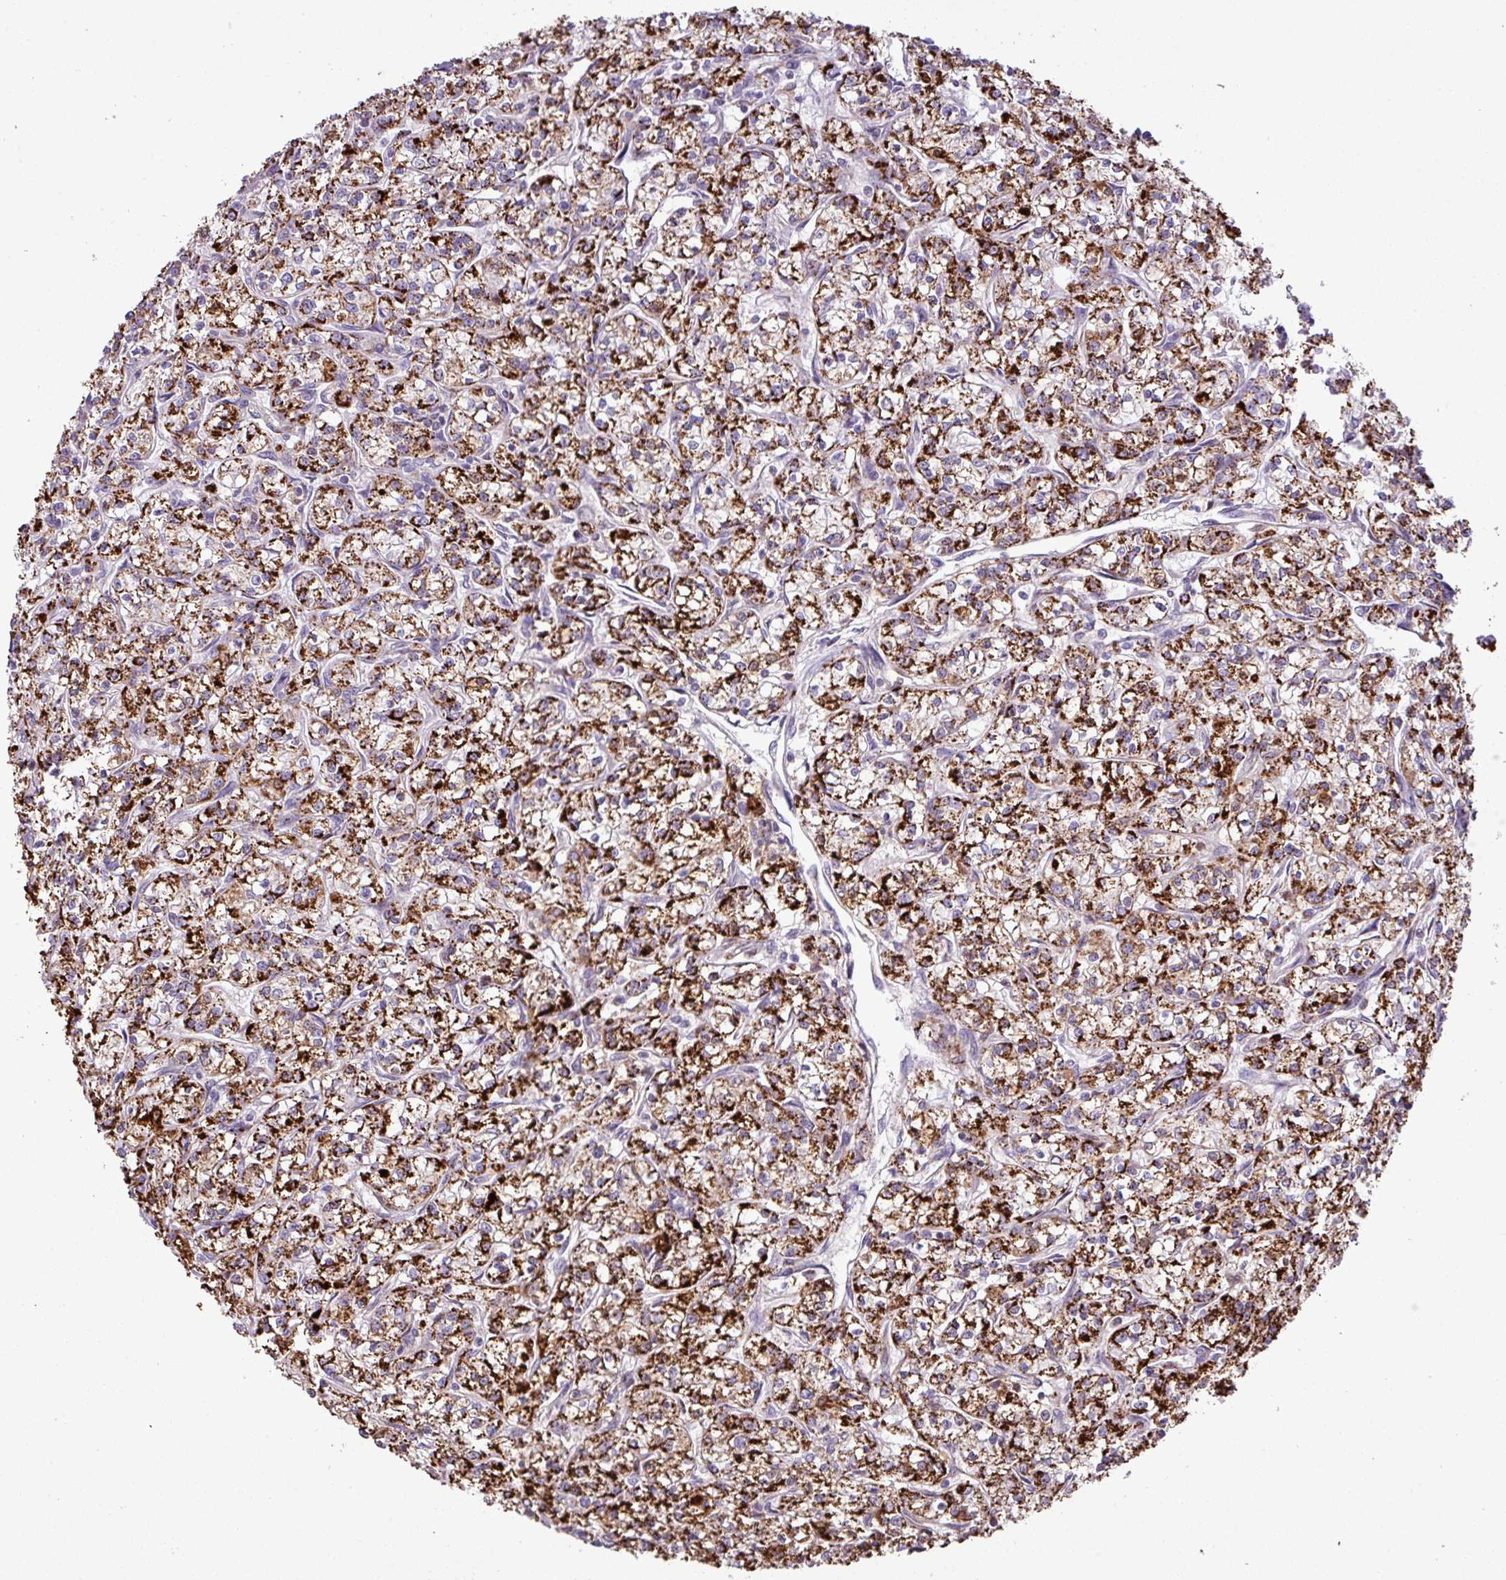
{"staining": {"intensity": "strong", "quantity": ">75%", "location": "cytoplasmic/membranous"}, "tissue": "renal cancer", "cell_type": "Tumor cells", "image_type": "cancer", "snomed": [{"axis": "morphology", "description": "Adenocarcinoma, NOS"}, {"axis": "topography", "description": "Kidney"}], "caption": "Human adenocarcinoma (renal) stained for a protein (brown) demonstrates strong cytoplasmic/membranous positive positivity in approximately >75% of tumor cells.", "gene": "SGPP1", "patient": {"sex": "female", "age": 59}}